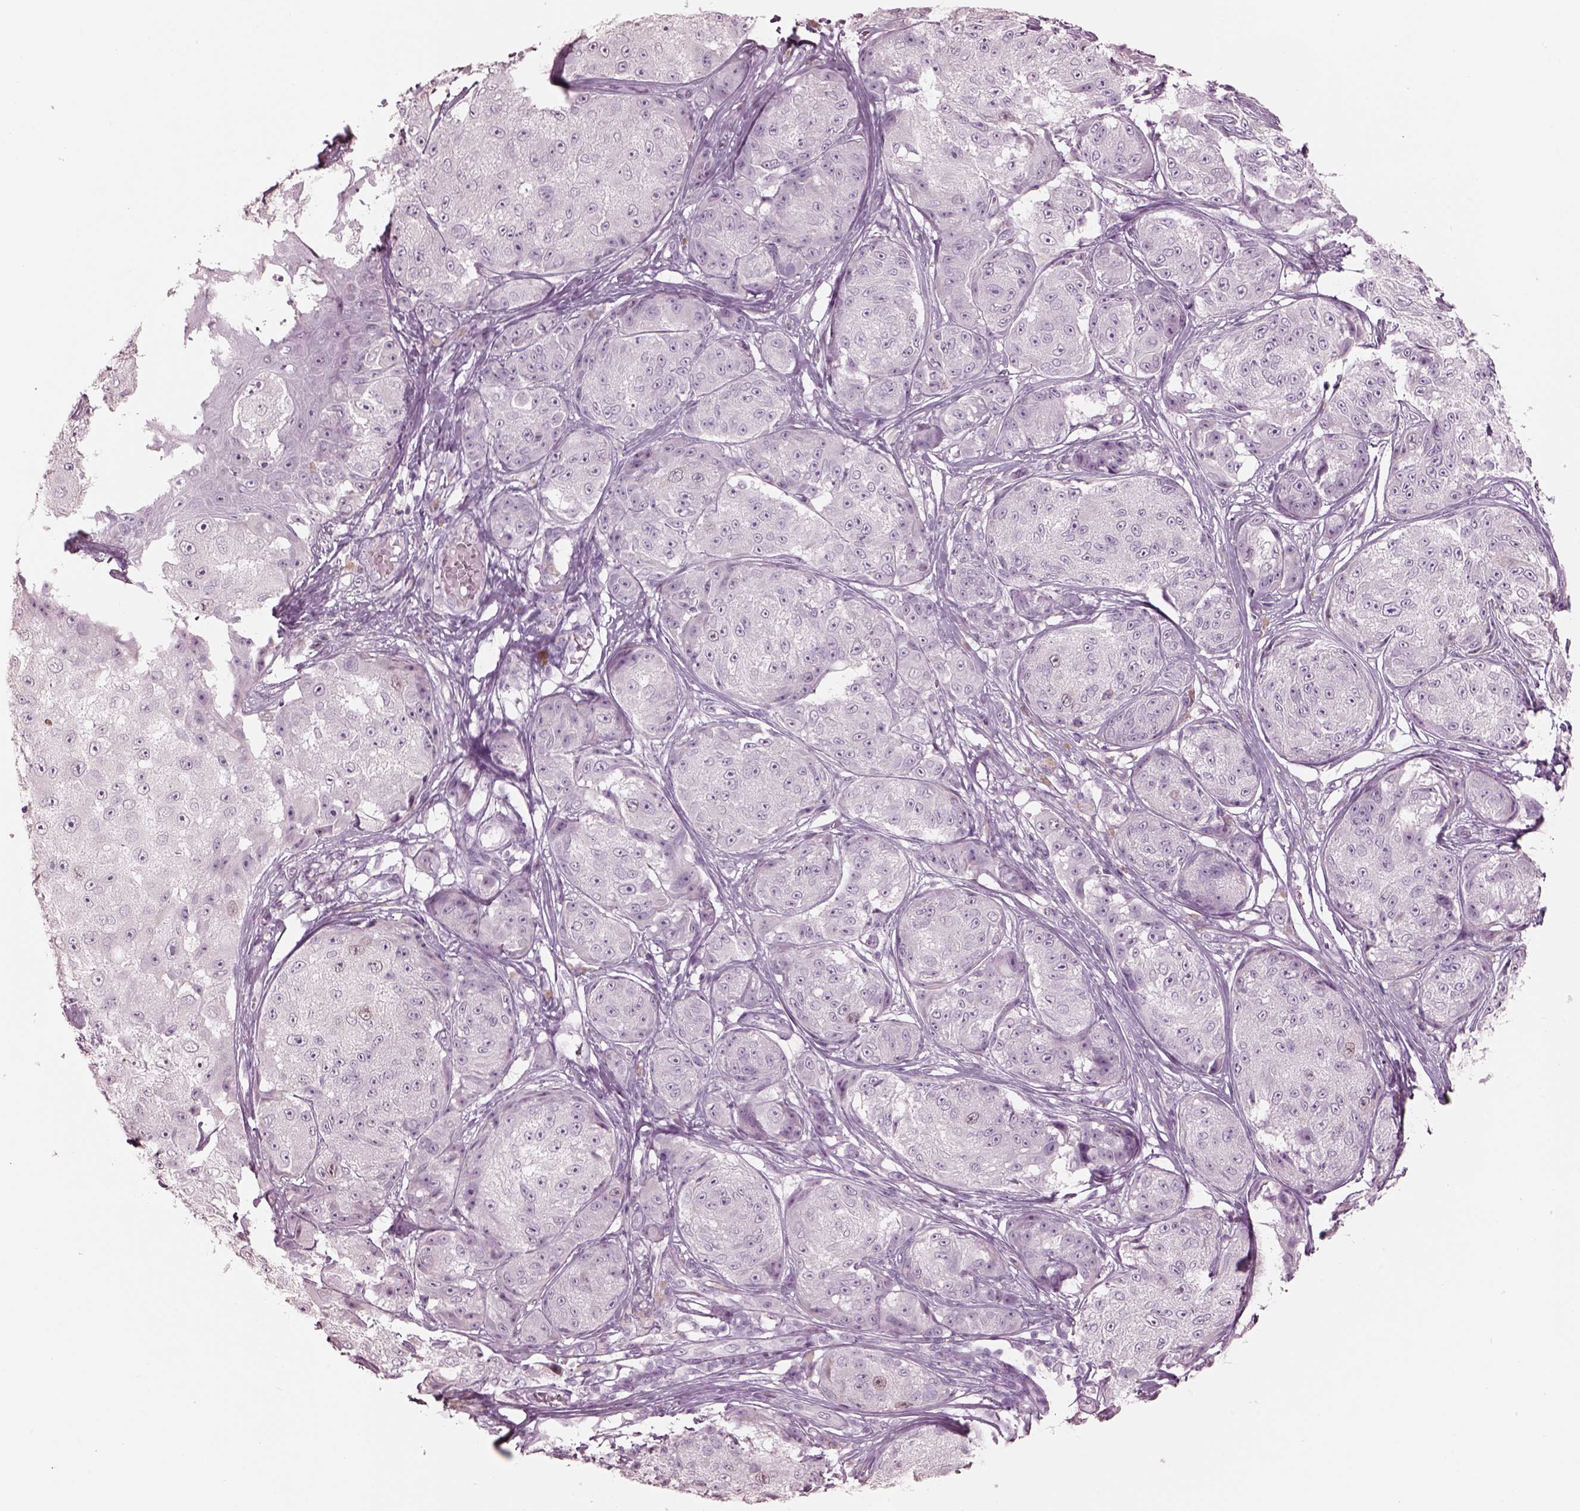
{"staining": {"intensity": "negative", "quantity": "none", "location": "none"}, "tissue": "melanoma", "cell_type": "Tumor cells", "image_type": "cancer", "snomed": [{"axis": "morphology", "description": "Malignant melanoma, NOS"}, {"axis": "topography", "description": "Skin"}], "caption": "Immunohistochemistry (IHC) photomicrograph of human melanoma stained for a protein (brown), which demonstrates no positivity in tumor cells. (DAB (3,3'-diaminobenzidine) immunohistochemistry, high magnification).", "gene": "KRTAP24-1", "patient": {"sex": "male", "age": 61}}